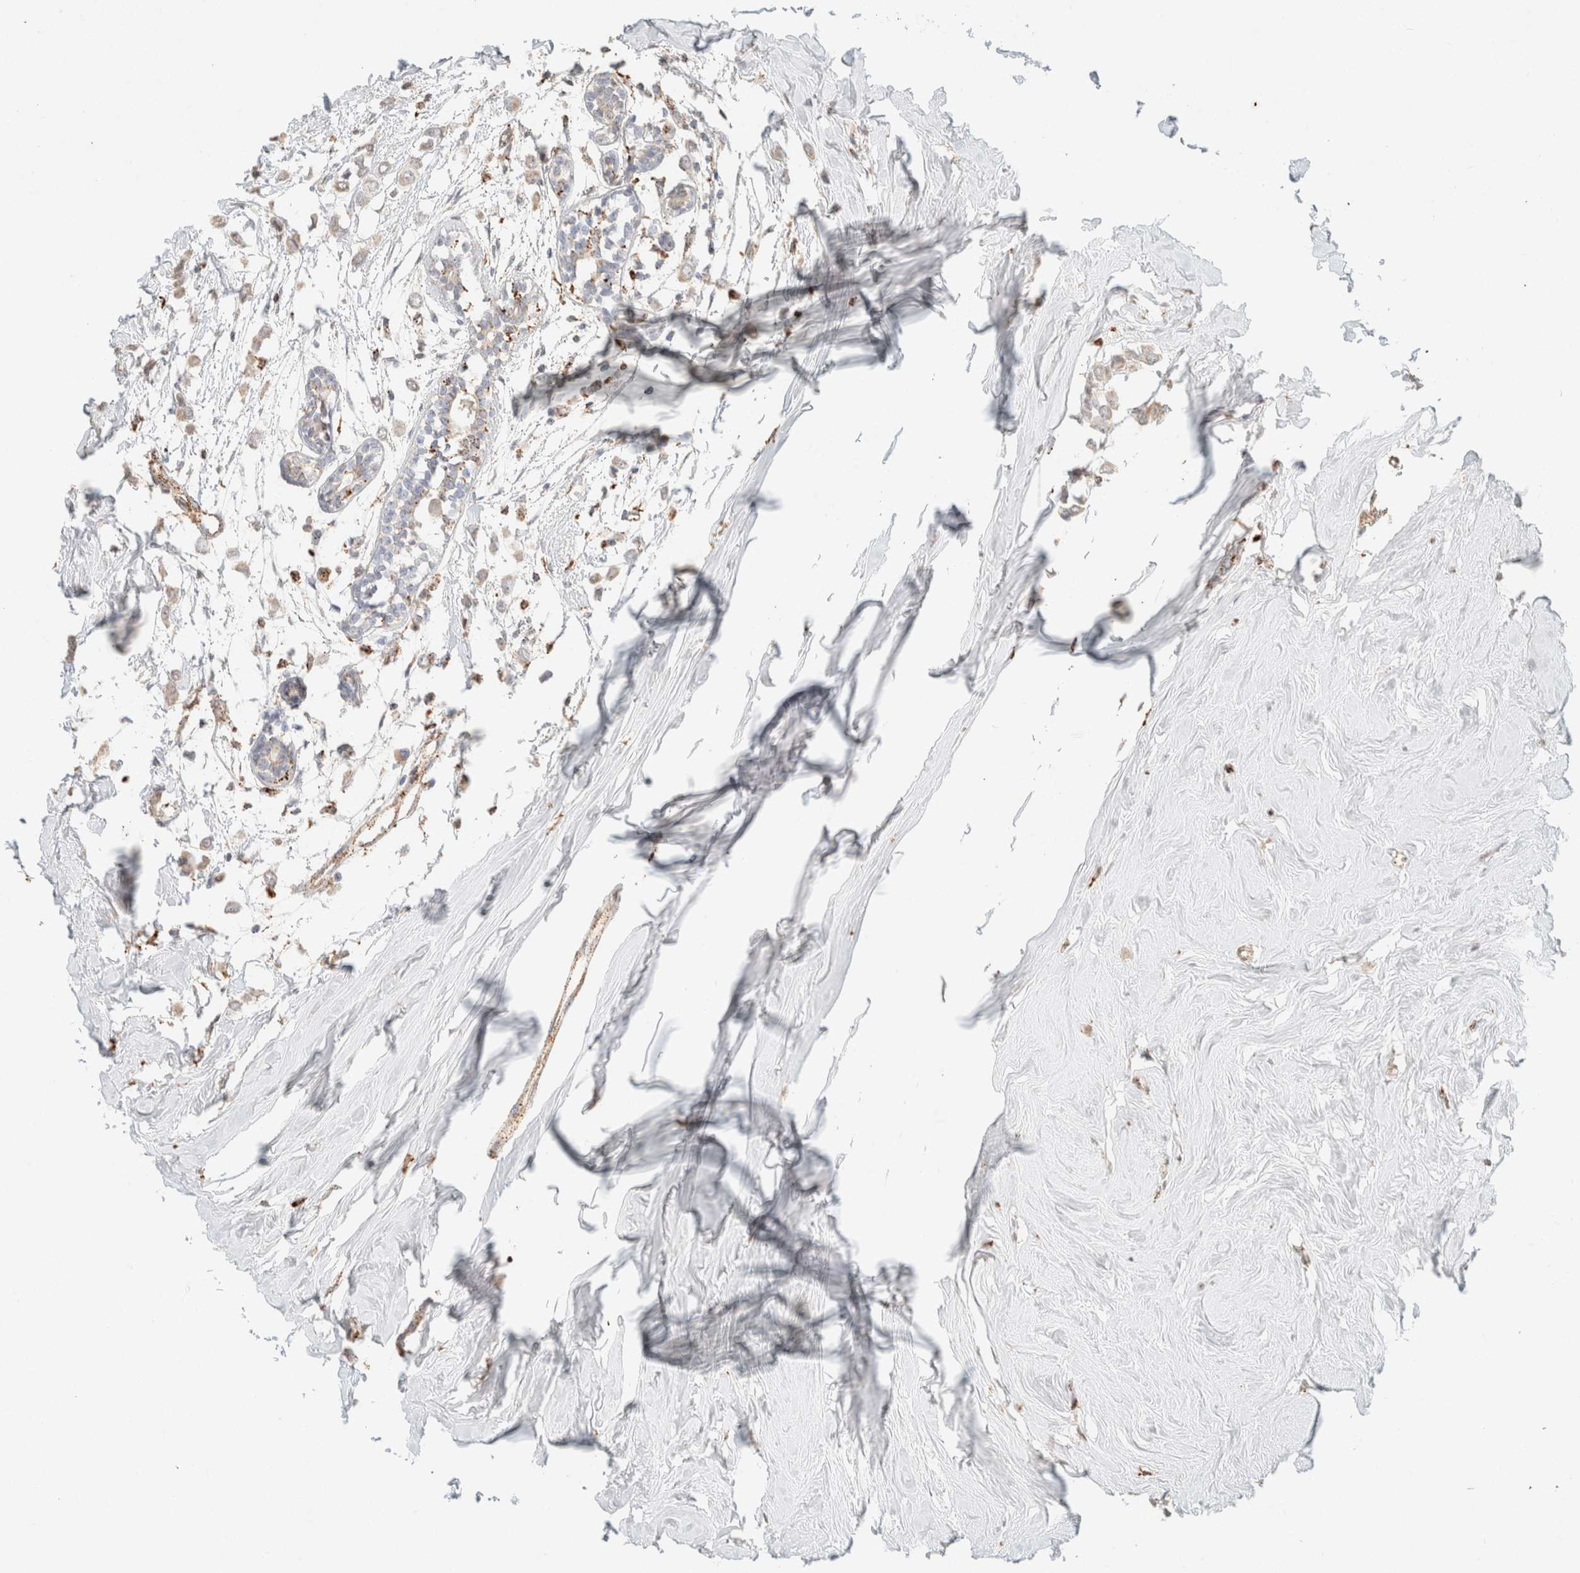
{"staining": {"intensity": "weak", "quantity": ">75%", "location": "cytoplasmic/membranous"}, "tissue": "breast cancer", "cell_type": "Tumor cells", "image_type": "cancer", "snomed": [{"axis": "morphology", "description": "Lobular carcinoma"}, {"axis": "topography", "description": "Breast"}], "caption": "High-power microscopy captured an immunohistochemistry (IHC) photomicrograph of lobular carcinoma (breast), revealing weak cytoplasmic/membranous expression in approximately >75% of tumor cells. Immunohistochemistry (ihc) stains the protein in brown and the nuclei are stained blue.", "gene": "CTSC", "patient": {"sex": "female", "age": 51}}